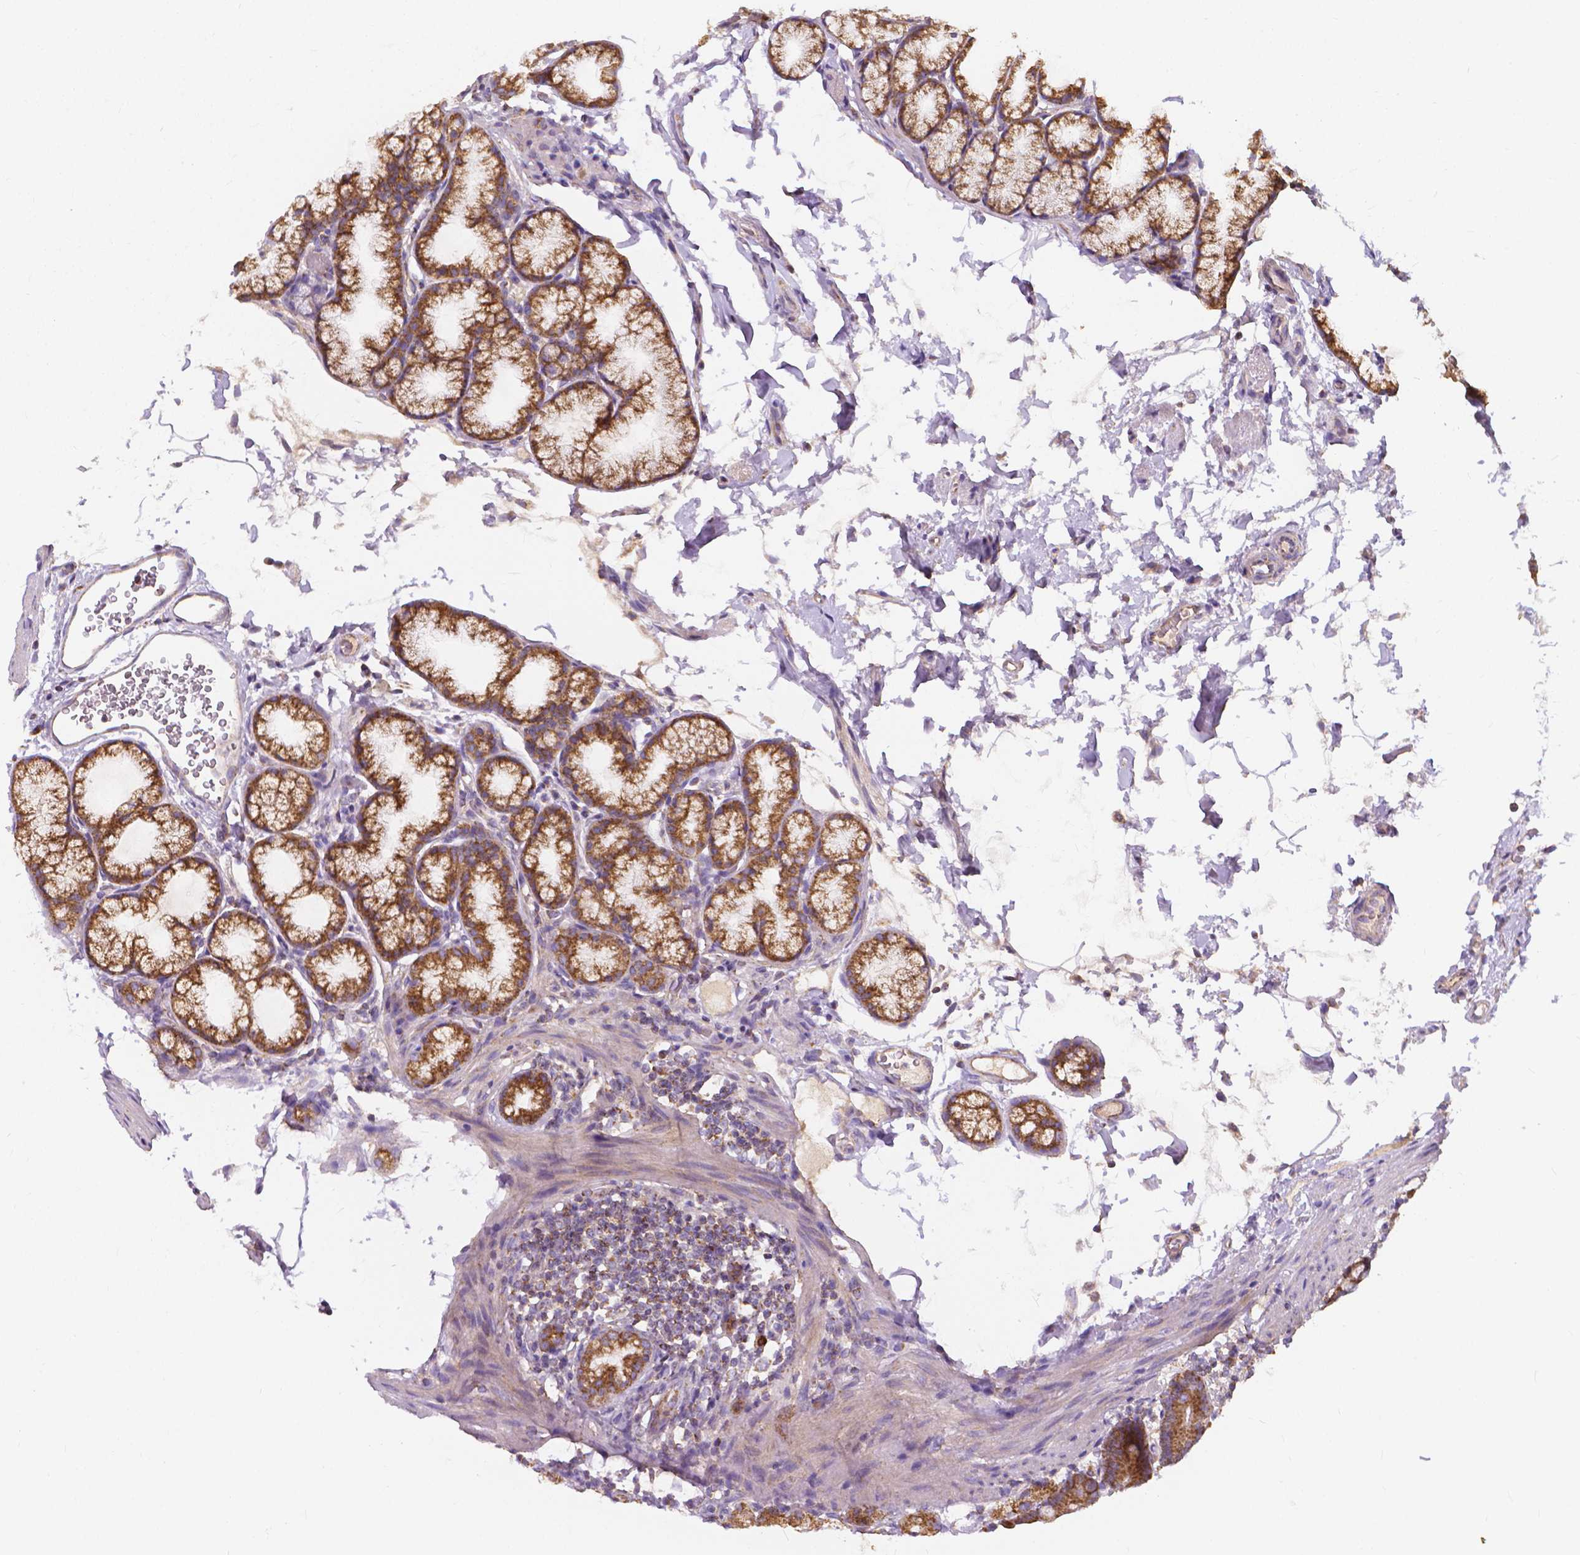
{"staining": {"intensity": "strong", "quantity": ">75%", "location": "cytoplasmic/membranous"}, "tissue": "duodenum", "cell_type": "Glandular cells", "image_type": "normal", "snomed": [{"axis": "morphology", "description": "Normal tissue, NOS"}, {"axis": "topography", "description": "Pancreas"}, {"axis": "topography", "description": "Duodenum"}], "caption": "Immunohistochemical staining of unremarkable human duodenum reveals >75% levels of strong cytoplasmic/membranous protein expression in about >75% of glandular cells.", "gene": "SNCAIP", "patient": {"sex": "male", "age": 59}}